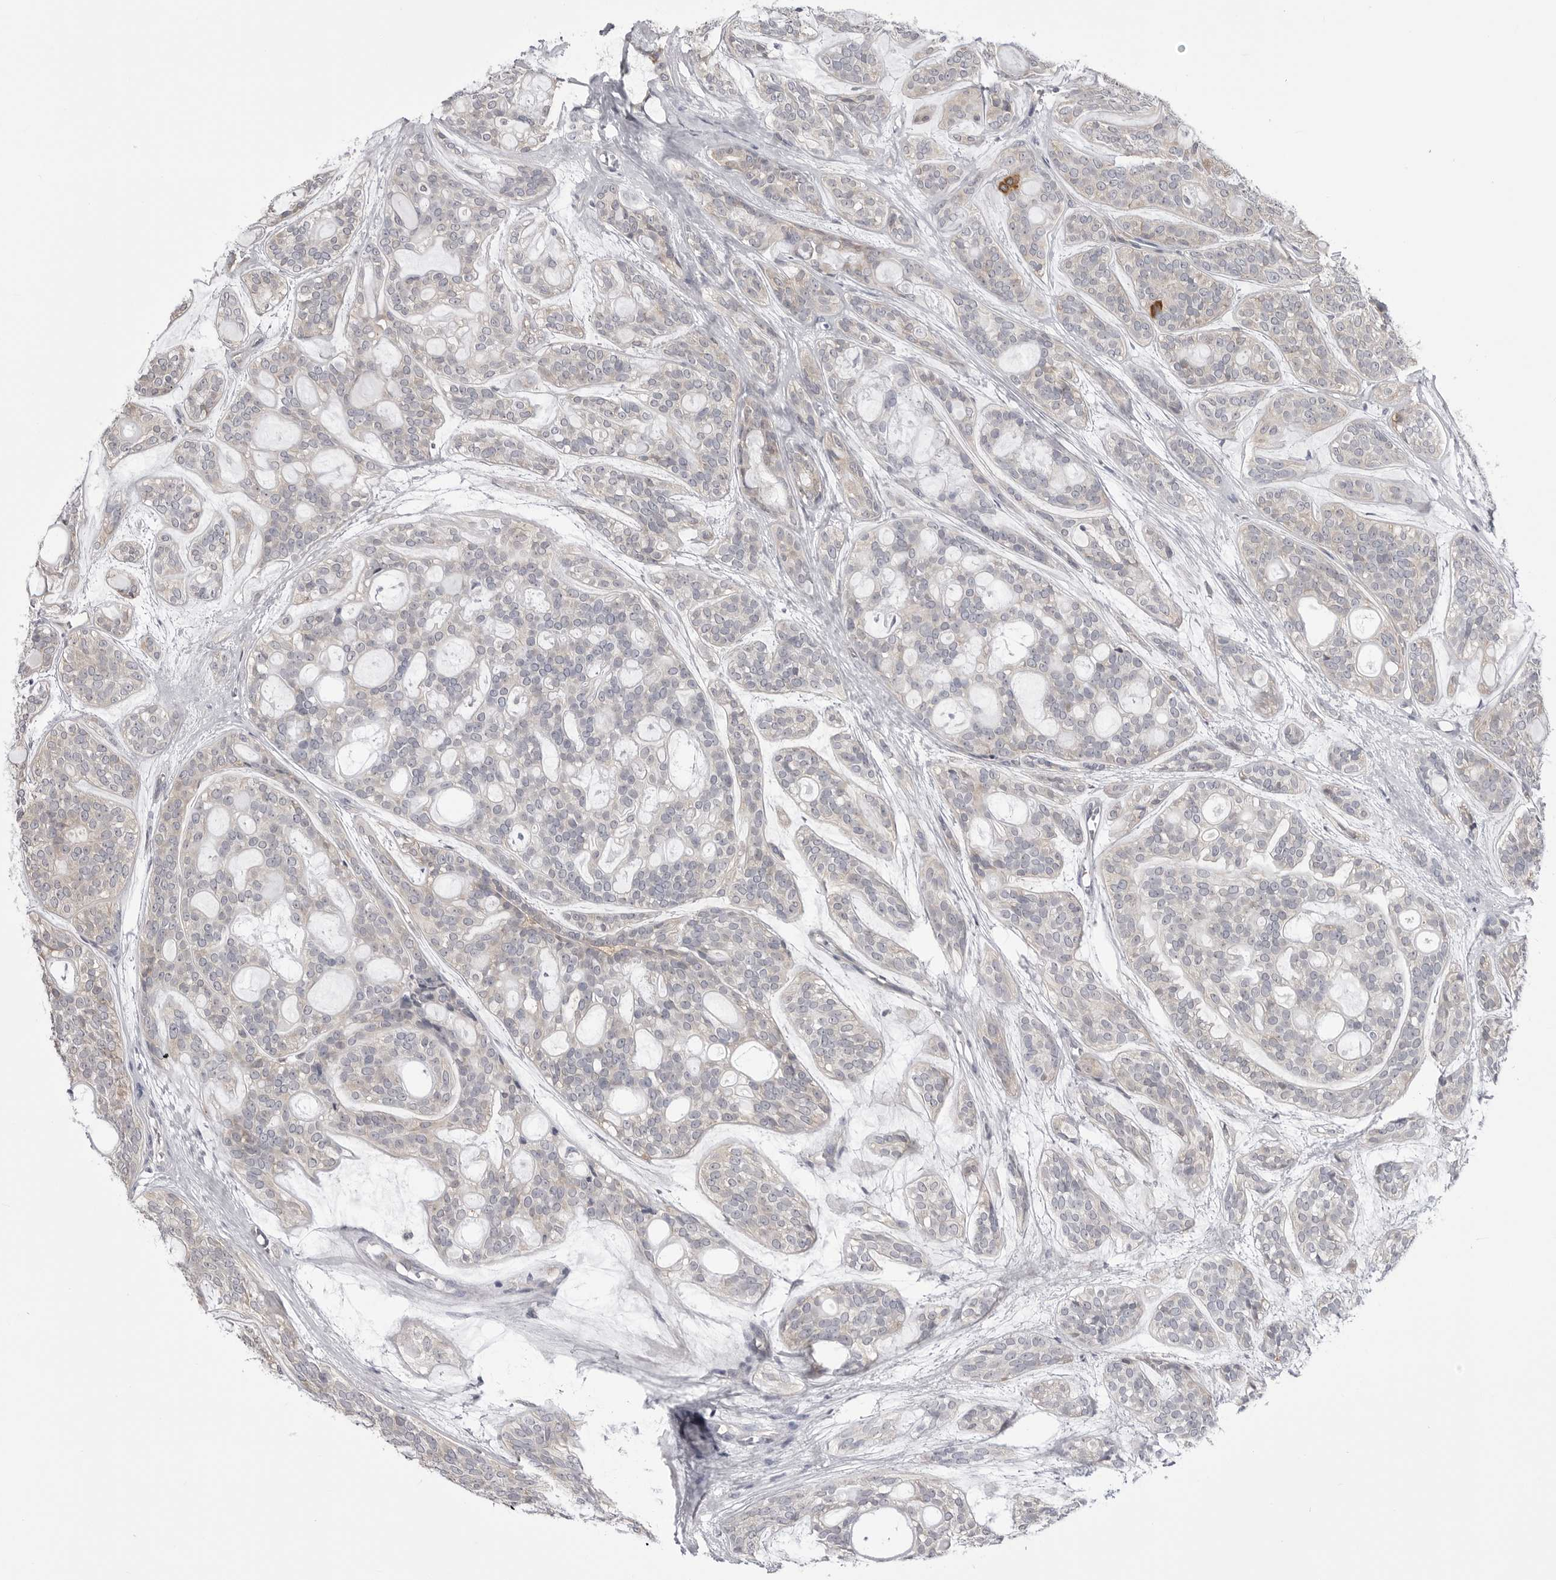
{"staining": {"intensity": "negative", "quantity": "none", "location": "none"}, "tissue": "head and neck cancer", "cell_type": "Tumor cells", "image_type": "cancer", "snomed": [{"axis": "morphology", "description": "Adenocarcinoma, NOS"}, {"axis": "topography", "description": "Head-Neck"}], "caption": "Head and neck cancer was stained to show a protein in brown. There is no significant staining in tumor cells.", "gene": "FH", "patient": {"sex": "male", "age": 66}}